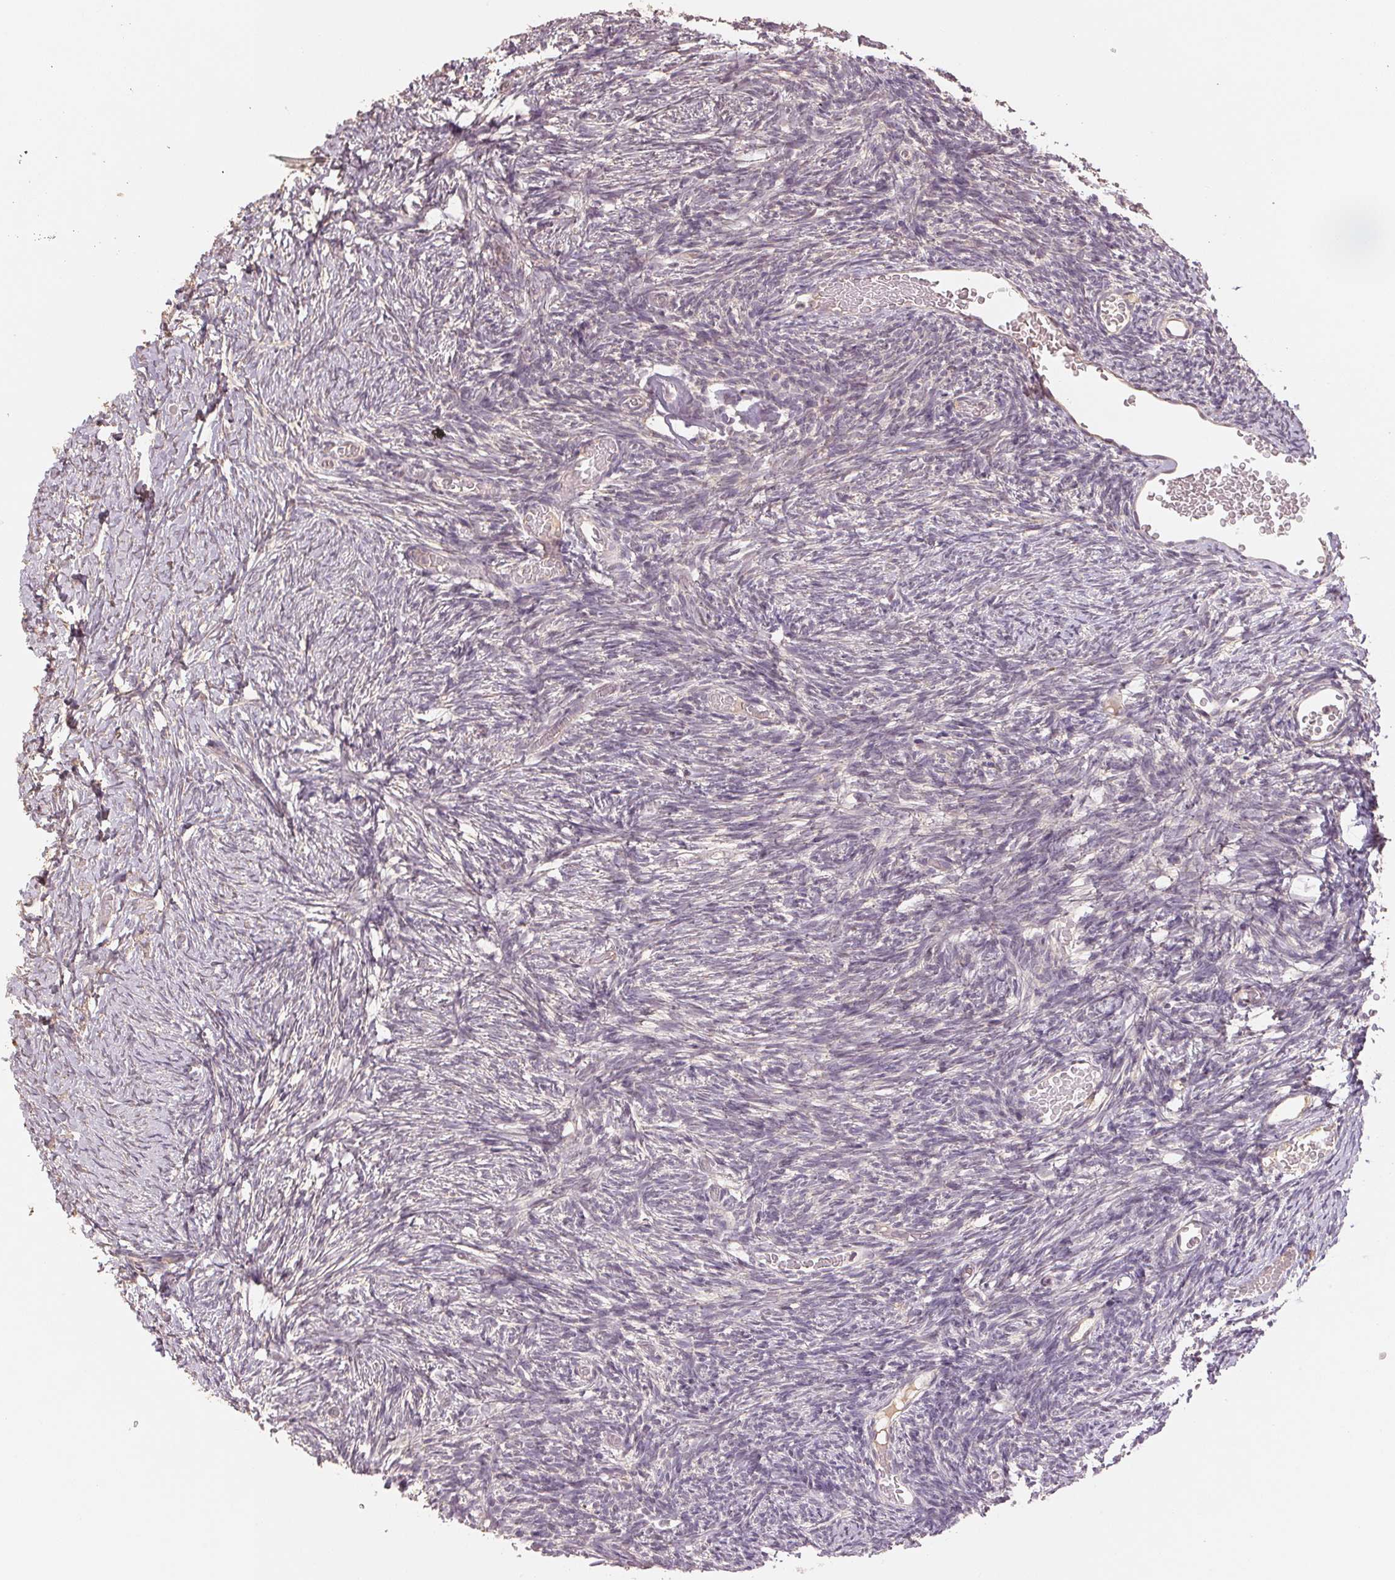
{"staining": {"intensity": "weak", "quantity": ">75%", "location": "cytoplasmic/membranous,nuclear"}, "tissue": "ovary", "cell_type": "Follicle cells", "image_type": "normal", "snomed": [{"axis": "morphology", "description": "Normal tissue, NOS"}, {"axis": "topography", "description": "Ovary"}], "caption": "The immunohistochemical stain shows weak cytoplasmic/membranous,nuclear expression in follicle cells of unremarkable ovary. The staining was performed using DAB to visualize the protein expression in brown, while the nuclei were stained in blue with hematoxylin (Magnification: 20x).", "gene": "COX14", "patient": {"sex": "female", "age": 39}}